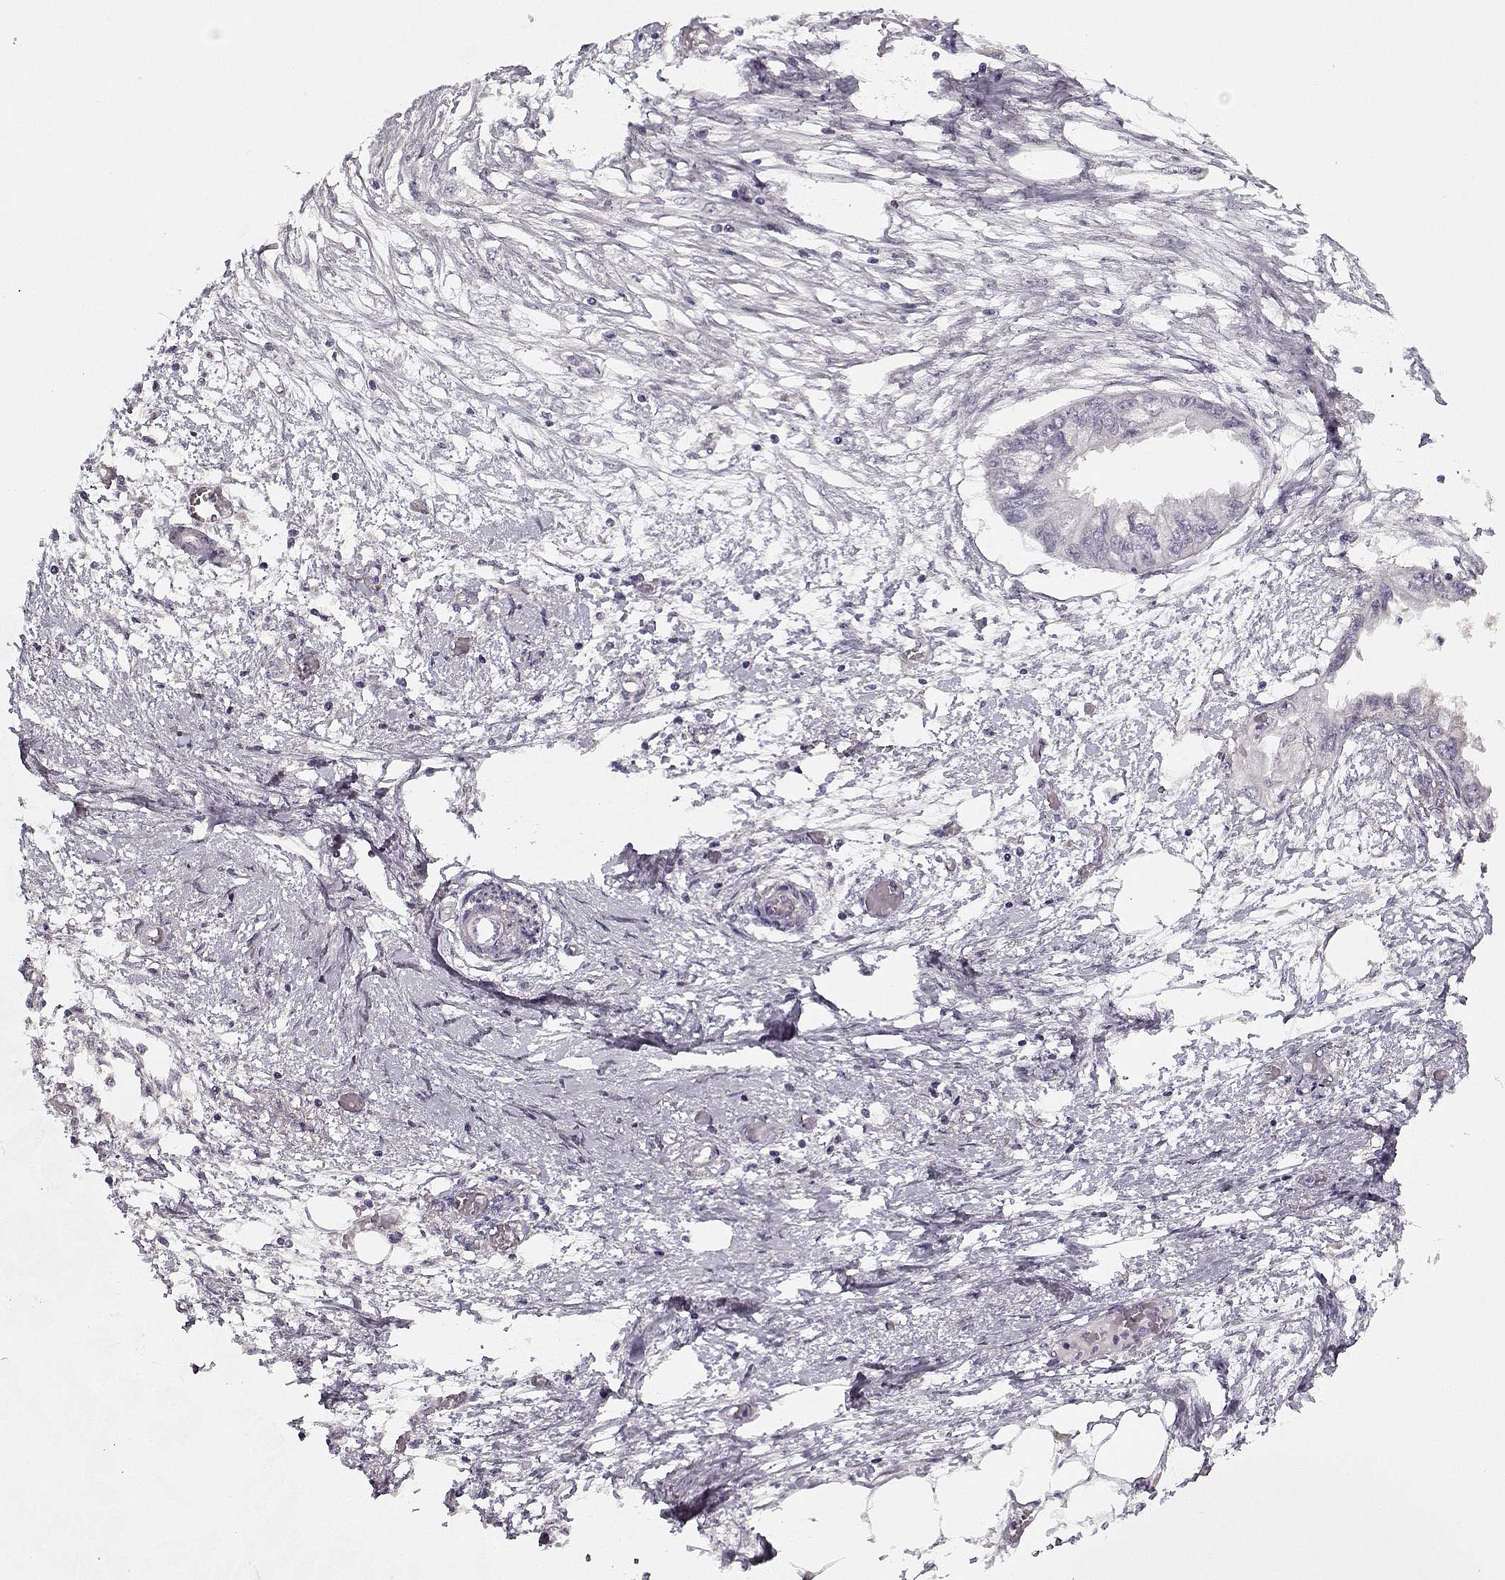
{"staining": {"intensity": "negative", "quantity": "none", "location": "none"}, "tissue": "endometrial cancer", "cell_type": "Tumor cells", "image_type": "cancer", "snomed": [{"axis": "morphology", "description": "Adenocarcinoma, NOS"}, {"axis": "morphology", "description": "Adenocarcinoma, metastatic, NOS"}, {"axis": "topography", "description": "Adipose tissue"}, {"axis": "topography", "description": "Endometrium"}], "caption": "Tumor cells show no significant protein positivity in endometrial cancer (metastatic adenocarcinoma).", "gene": "TESPA1", "patient": {"sex": "female", "age": 67}}